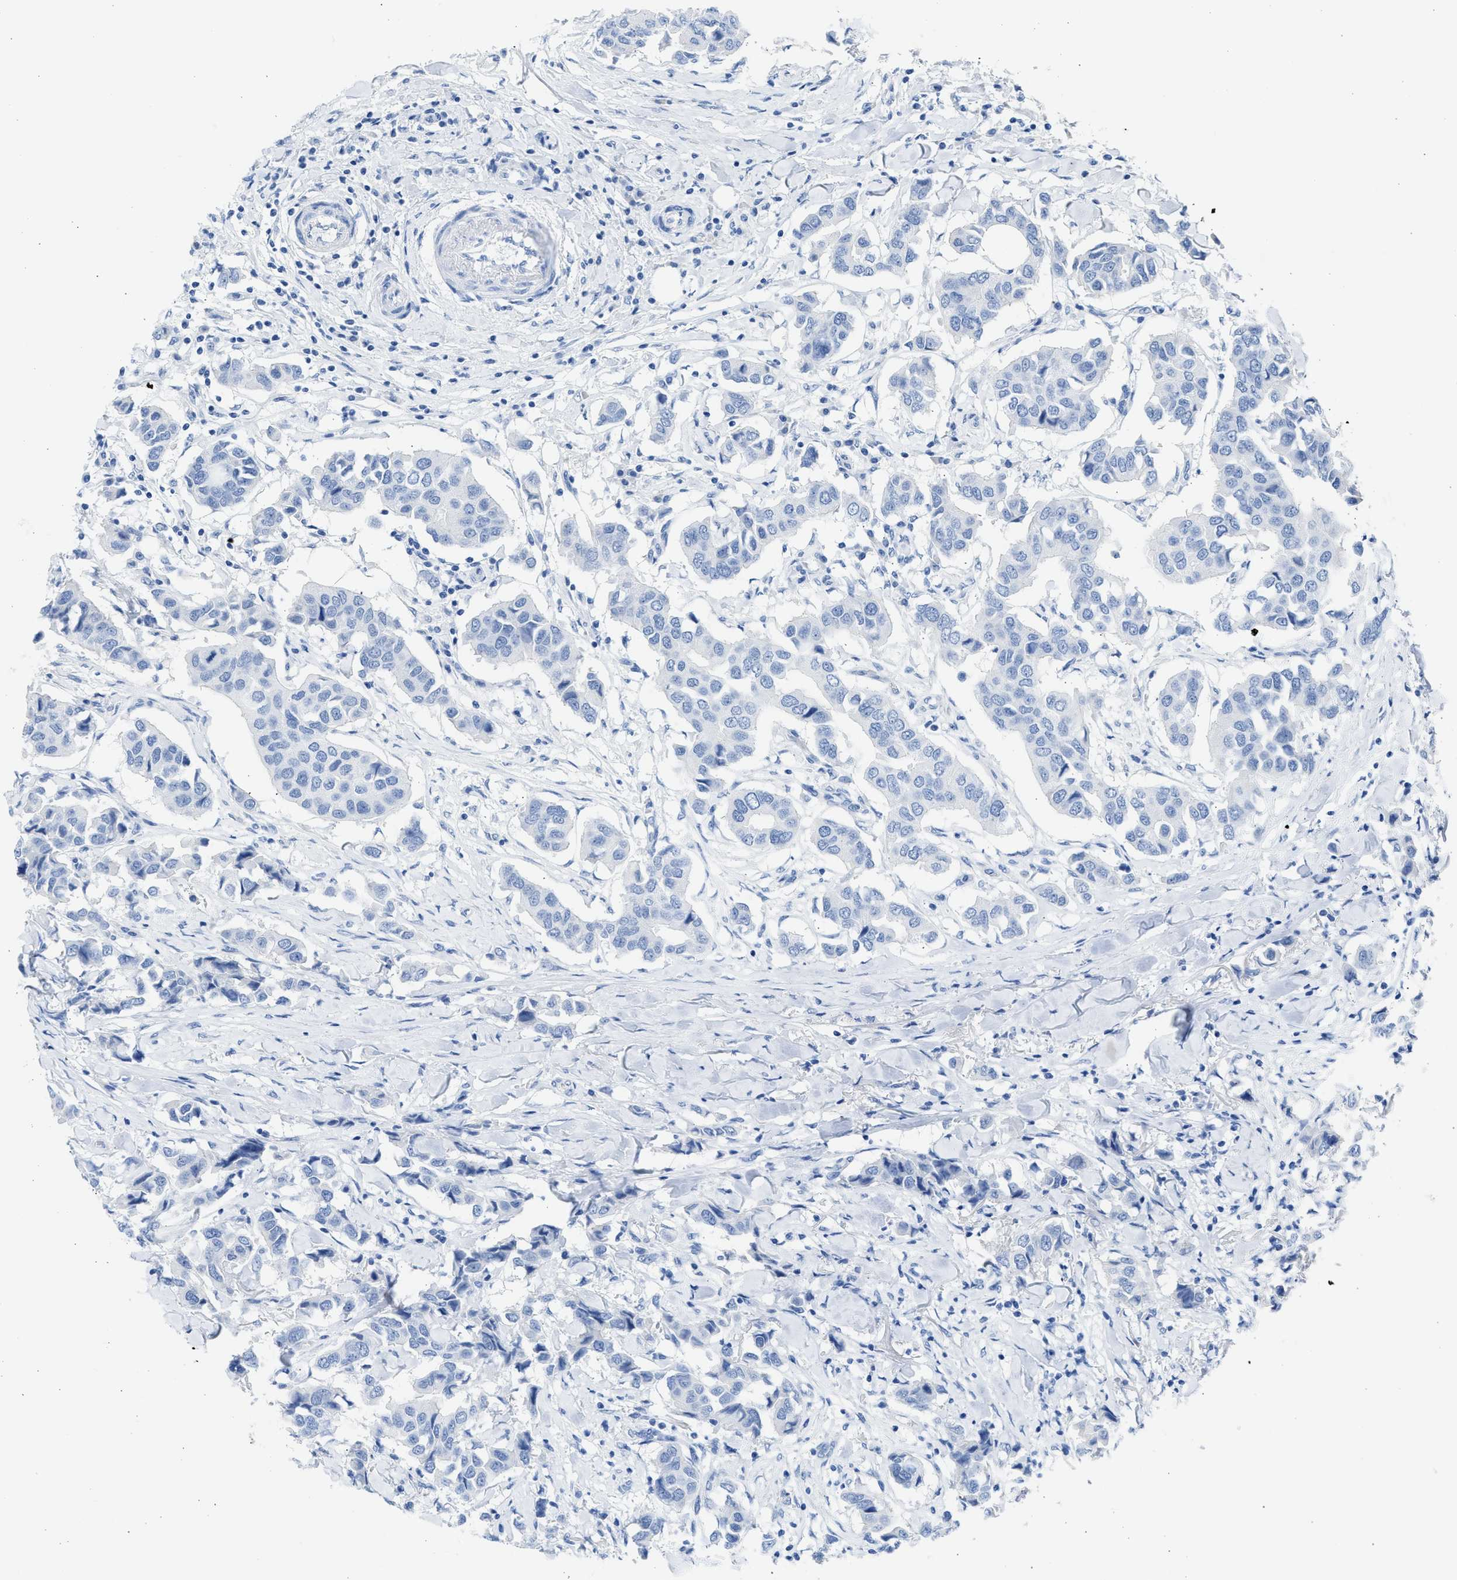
{"staining": {"intensity": "negative", "quantity": "none", "location": "none"}, "tissue": "breast cancer", "cell_type": "Tumor cells", "image_type": "cancer", "snomed": [{"axis": "morphology", "description": "Duct carcinoma"}, {"axis": "topography", "description": "Breast"}], "caption": "A high-resolution photomicrograph shows immunohistochemistry (IHC) staining of infiltrating ductal carcinoma (breast), which exhibits no significant expression in tumor cells.", "gene": "SPATA3", "patient": {"sex": "female", "age": 80}}